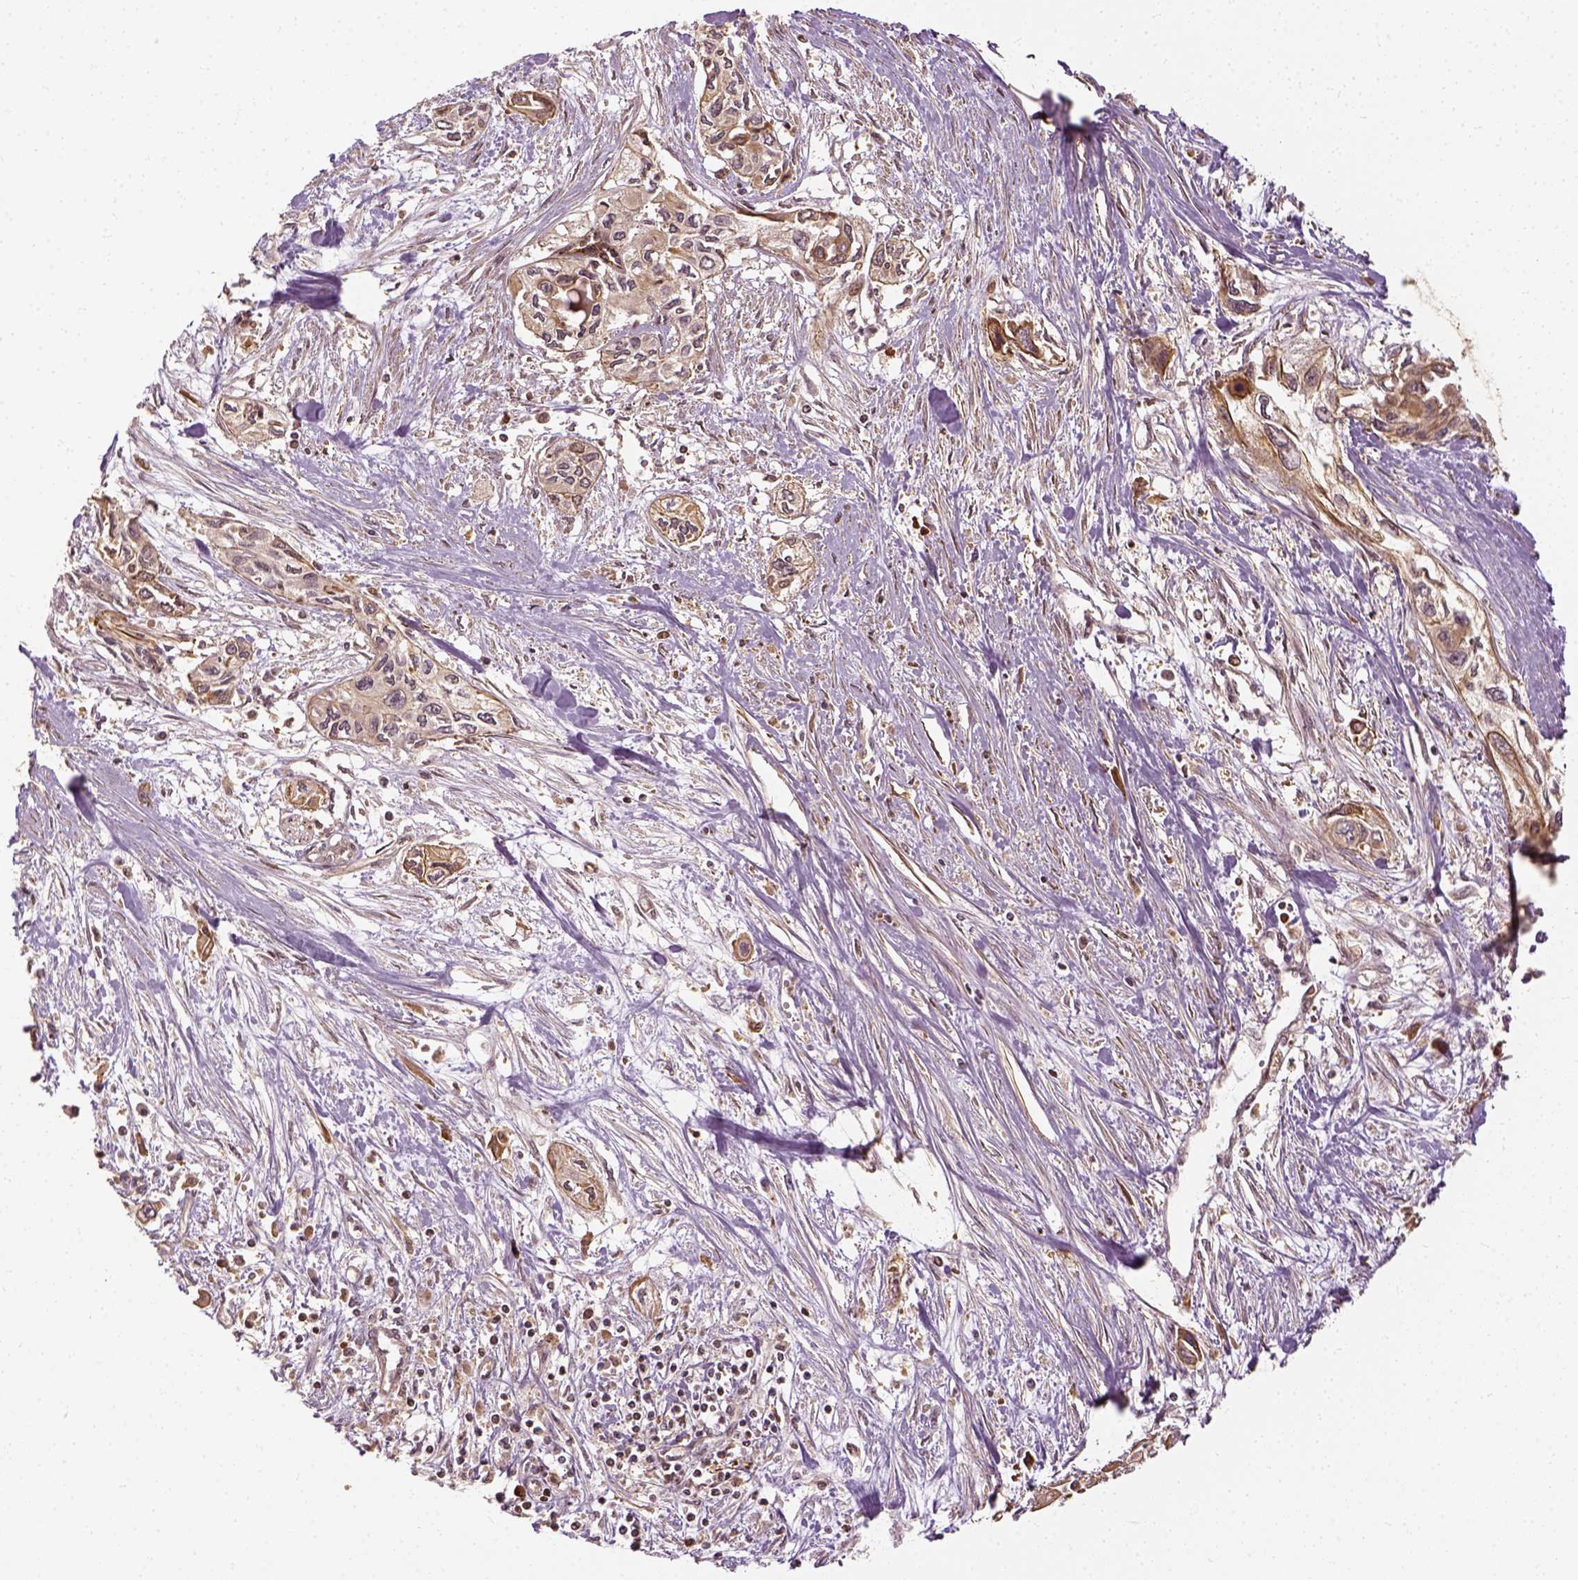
{"staining": {"intensity": "moderate", "quantity": ">75%", "location": "cytoplasmic/membranous"}, "tissue": "pancreatic cancer", "cell_type": "Tumor cells", "image_type": "cancer", "snomed": [{"axis": "morphology", "description": "Adenocarcinoma, NOS"}, {"axis": "topography", "description": "Pancreas"}], "caption": "Pancreatic adenocarcinoma was stained to show a protein in brown. There is medium levels of moderate cytoplasmic/membranous expression in about >75% of tumor cells.", "gene": "VEGFA", "patient": {"sex": "female", "age": 55}}